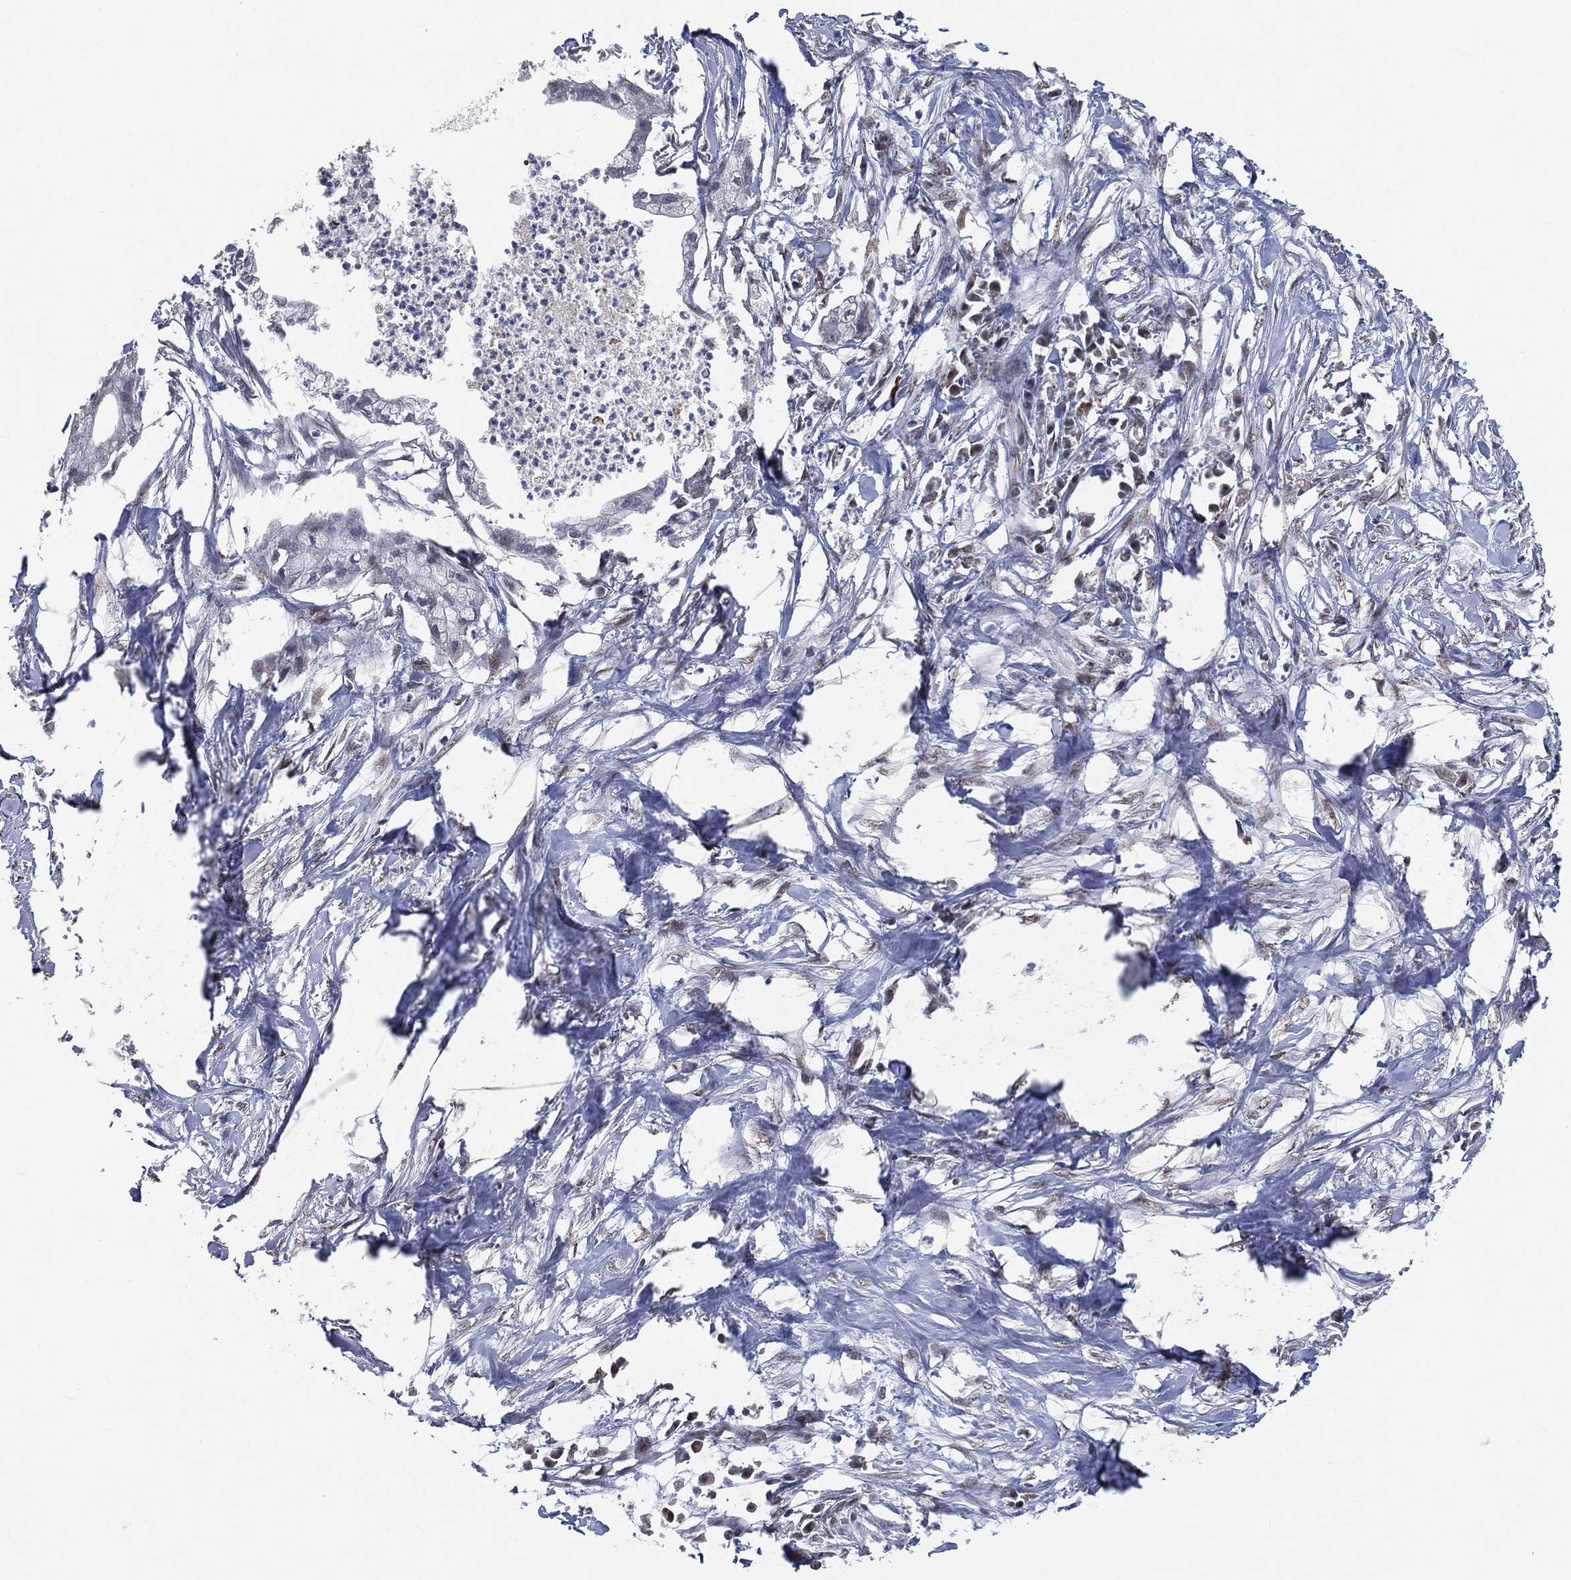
{"staining": {"intensity": "negative", "quantity": "none", "location": "none"}, "tissue": "pancreatic cancer", "cell_type": "Tumor cells", "image_type": "cancer", "snomed": [{"axis": "morphology", "description": "Normal tissue, NOS"}, {"axis": "morphology", "description": "Adenocarcinoma, NOS"}, {"axis": "topography", "description": "Pancreas"}], "caption": "IHC micrograph of human adenocarcinoma (pancreatic) stained for a protein (brown), which reveals no expression in tumor cells.", "gene": "YLPM1", "patient": {"sex": "female", "age": 58}}